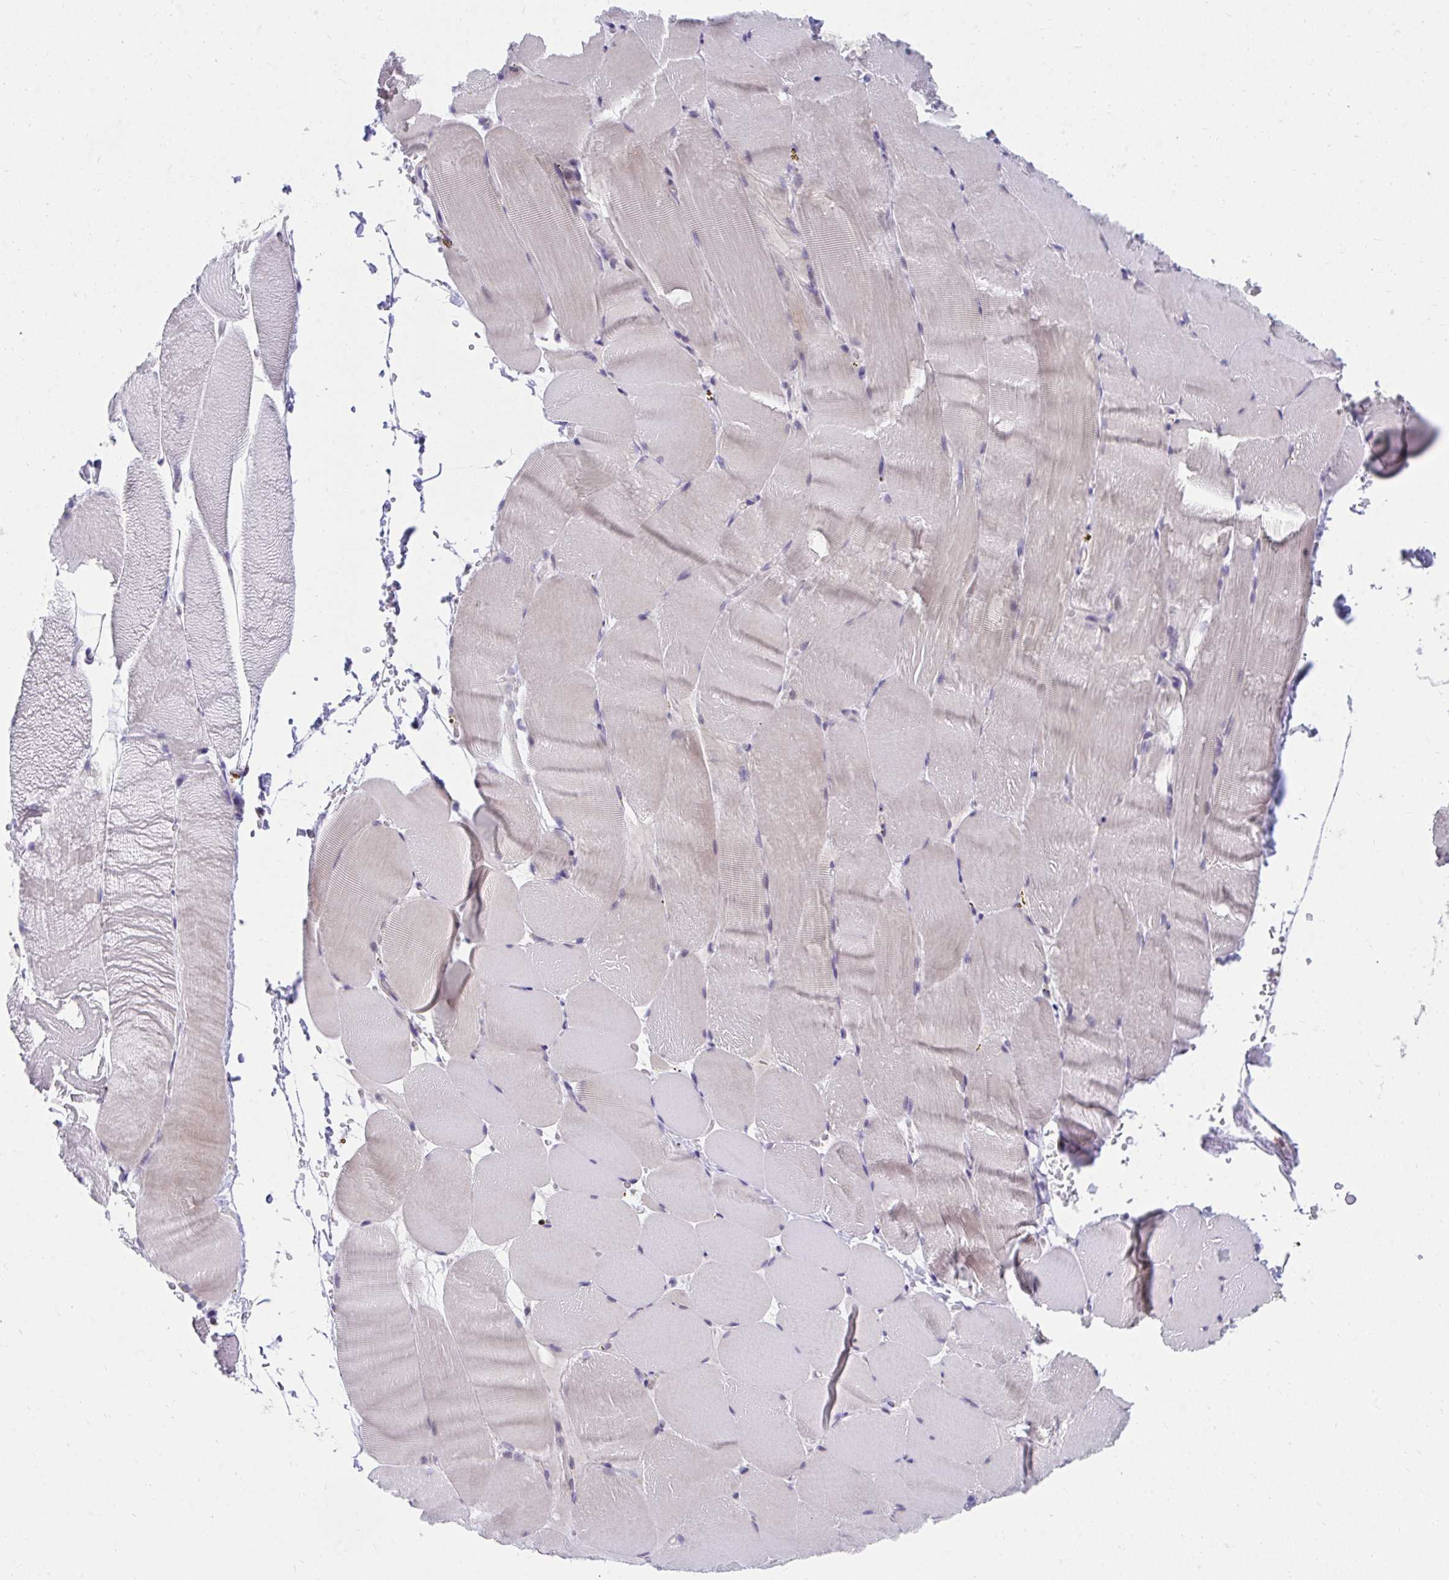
{"staining": {"intensity": "negative", "quantity": "none", "location": "none"}, "tissue": "skeletal muscle", "cell_type": "Myocytes", "image_type": "normal", "snomed": [{"axis": "morphology", "description": "Normal tissue, NOS"}, {"axis": "topography", "description": "Skeletal muscle"}], "caption": "High power microscopy image of an immunohistochemistry (IHC) photomicrograph of unremarkable skeletal muscle, revealing no significant expression in myocytes. (Stains: DAB (3,3'-diaminobenzidine) immunohistochemistry with hematoxylin counter stain, Microscopy: brightfield microscopy at high magnification).", "gene": "SLAMF7", "patient": {"sex": "female", "age": 37}}